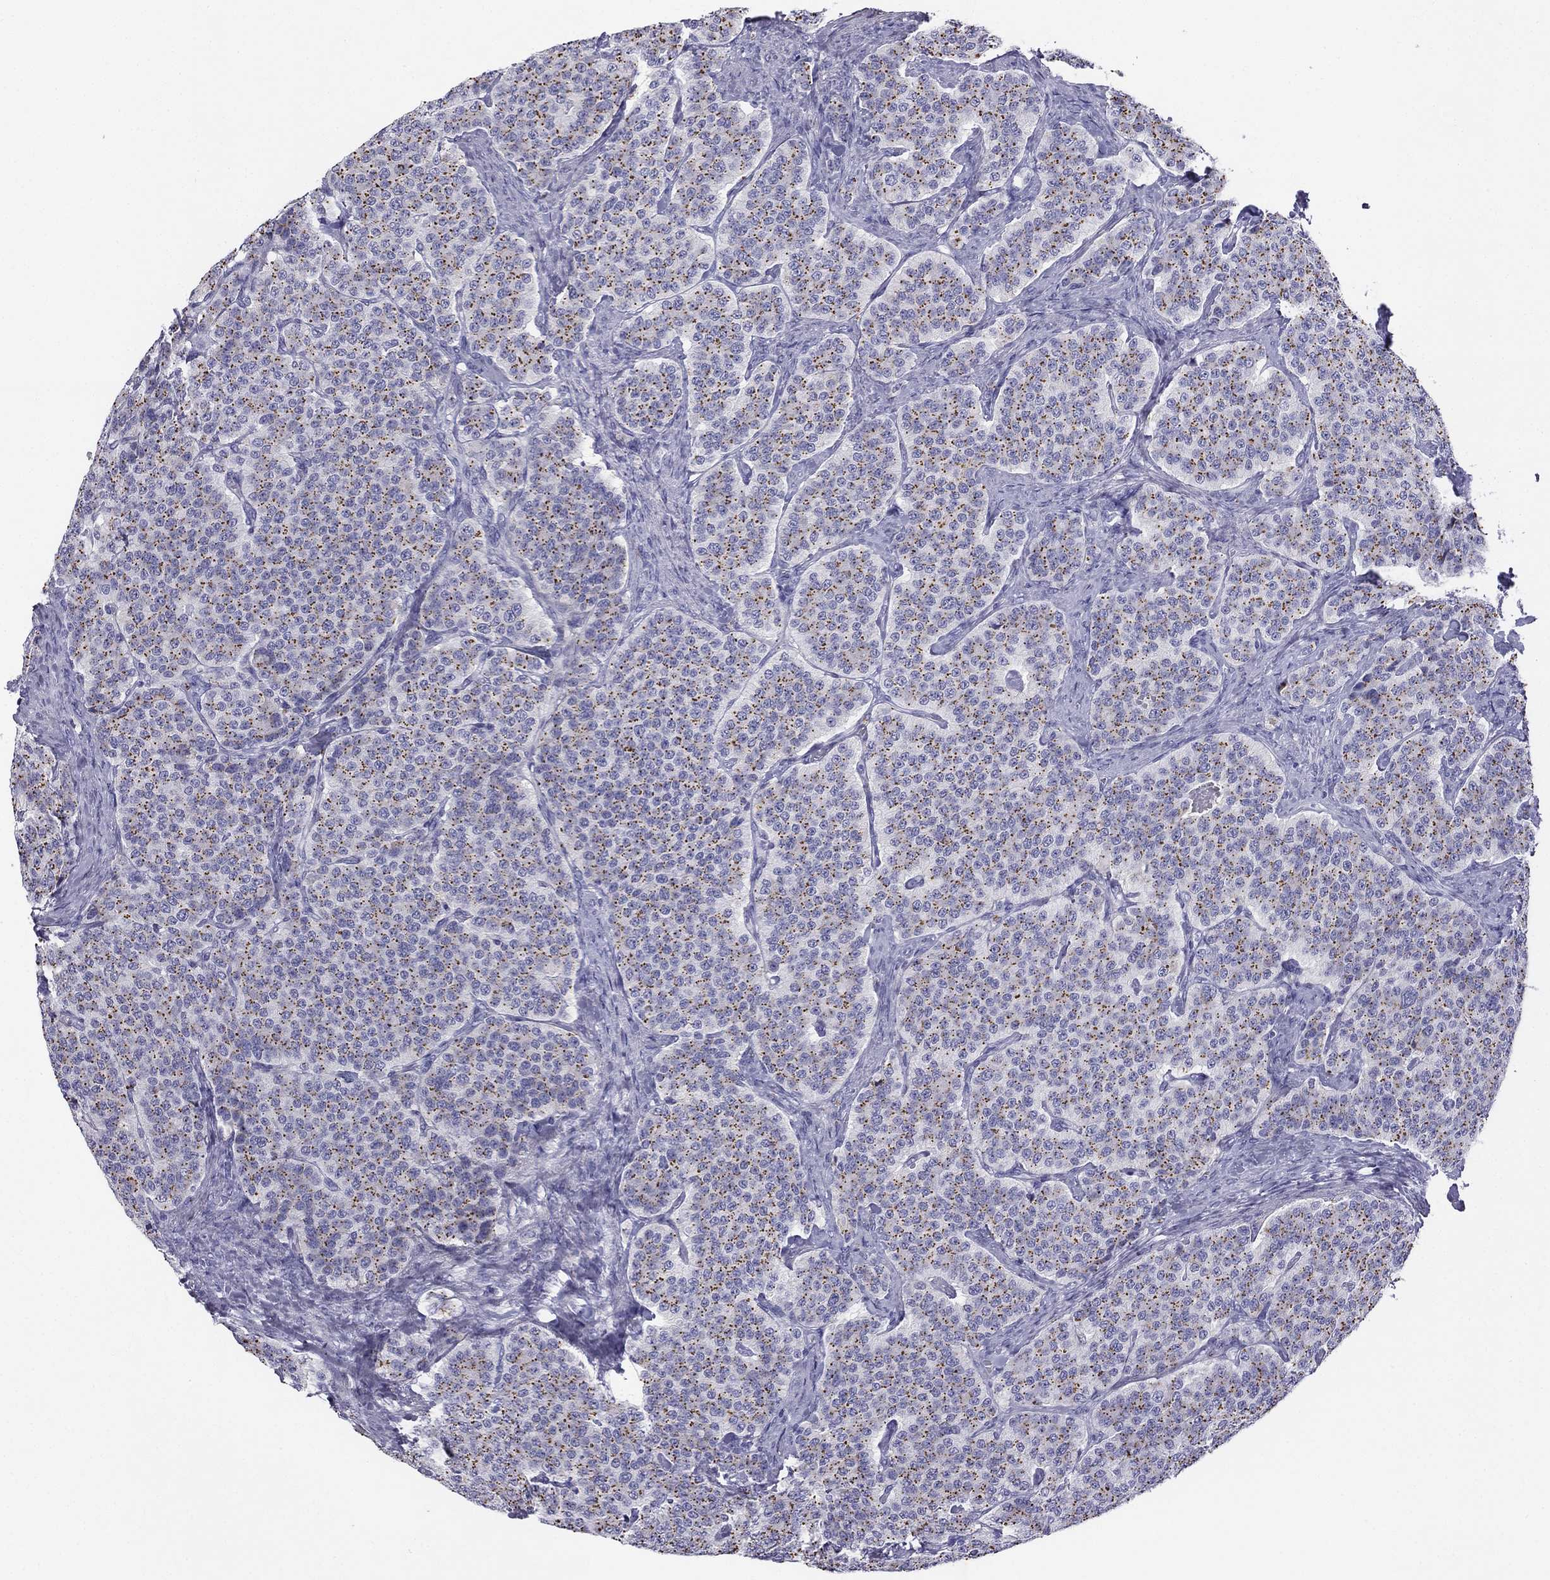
{"staining": {"intensity": "moderate", "quantity": "25%-75%", "location": "cytoplasmic/membranous"}, "tissue": "carcinoid", "cell_type": "Tumor cells", "image_type": "cancer", "snomed": [{"axis": "morphology", "description": "Carcinoid, malignant, NOS"}, {"axis": "topography", "description": "Small intestine"}], "caption": "Human carcinoid (malignant) stained with a brown dye shows moderate cytoplasmic/membranous positive expression in about 25%-75% of tumor cells.", "gene": "ALOXE3", "patient": {"sex": "female", "age": 58}}